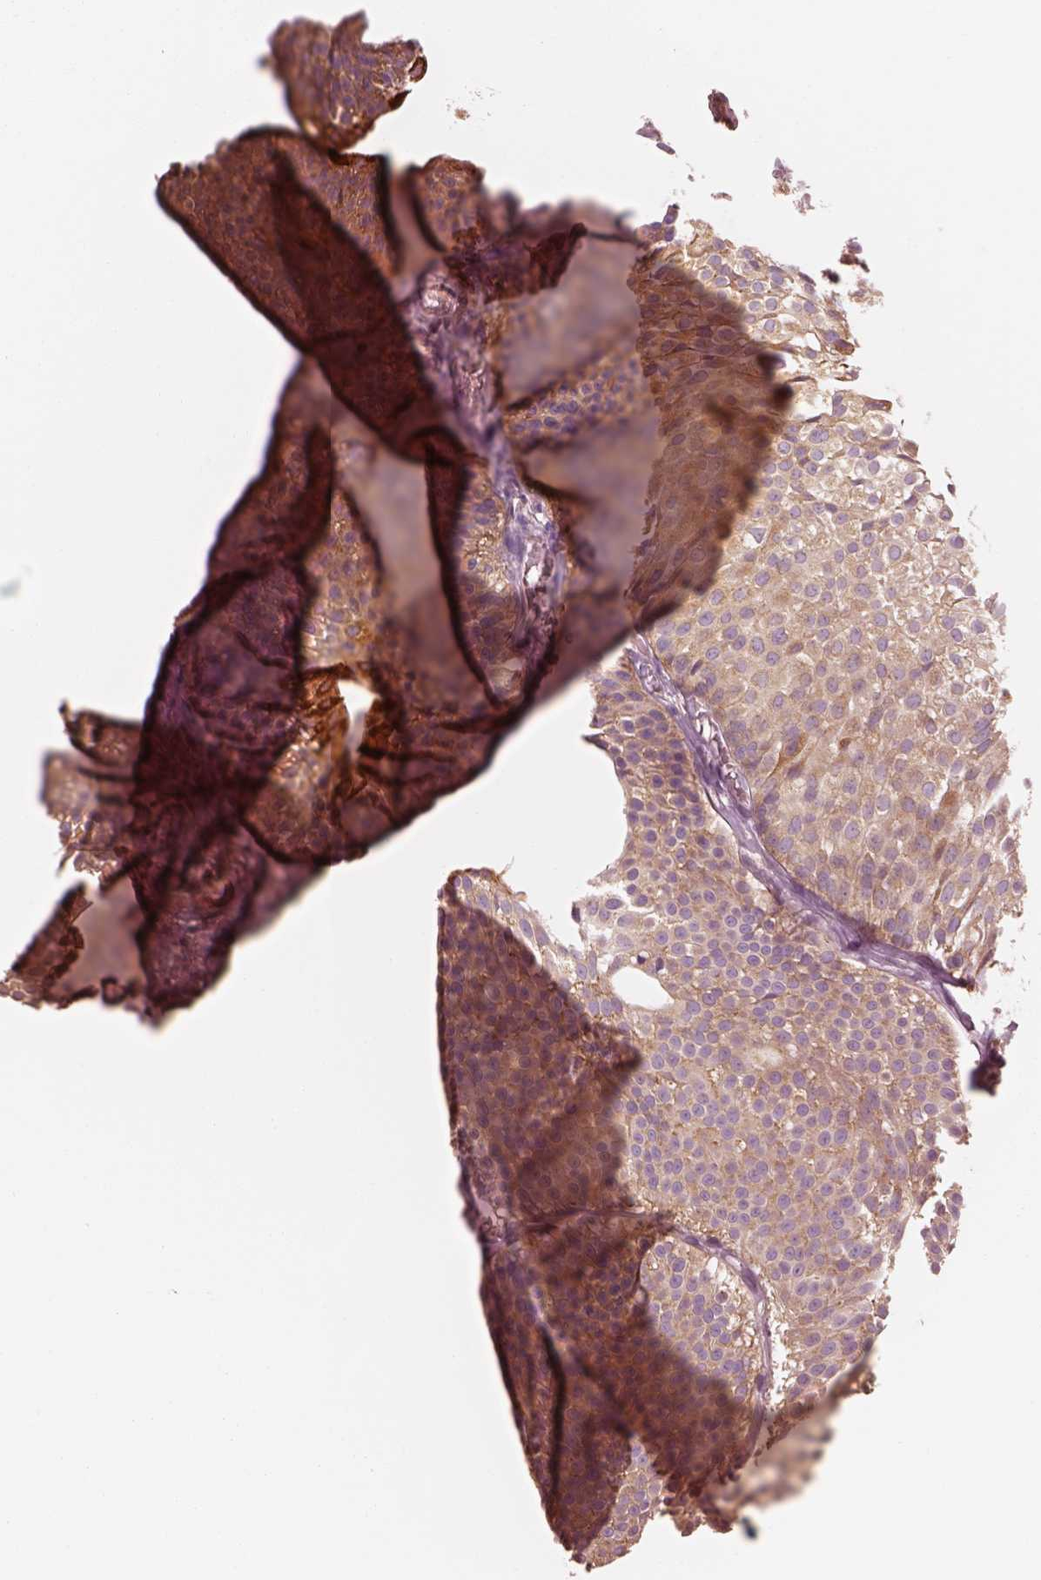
{"staining": {"intensity": "moderate", "quantity": ">75%", "location": "cytoplasmic/membranous"}, "tissue": "urothelial cancer", "cell_type": "Tumor cells", "image_type": "cancer", "snomed": [{"axis": "morphology", "description": "Urothelial carcinoma, Low grade"}, {"axis": "topography", "description": "Urinary bladder"}], "caption": "A brown stain labels moderate cytoplasmic/membranous staining of a protein in urothelial cancer tumor cells.", "gene": "CNOT2", "patient": {"sex": "male", "age": 63}}